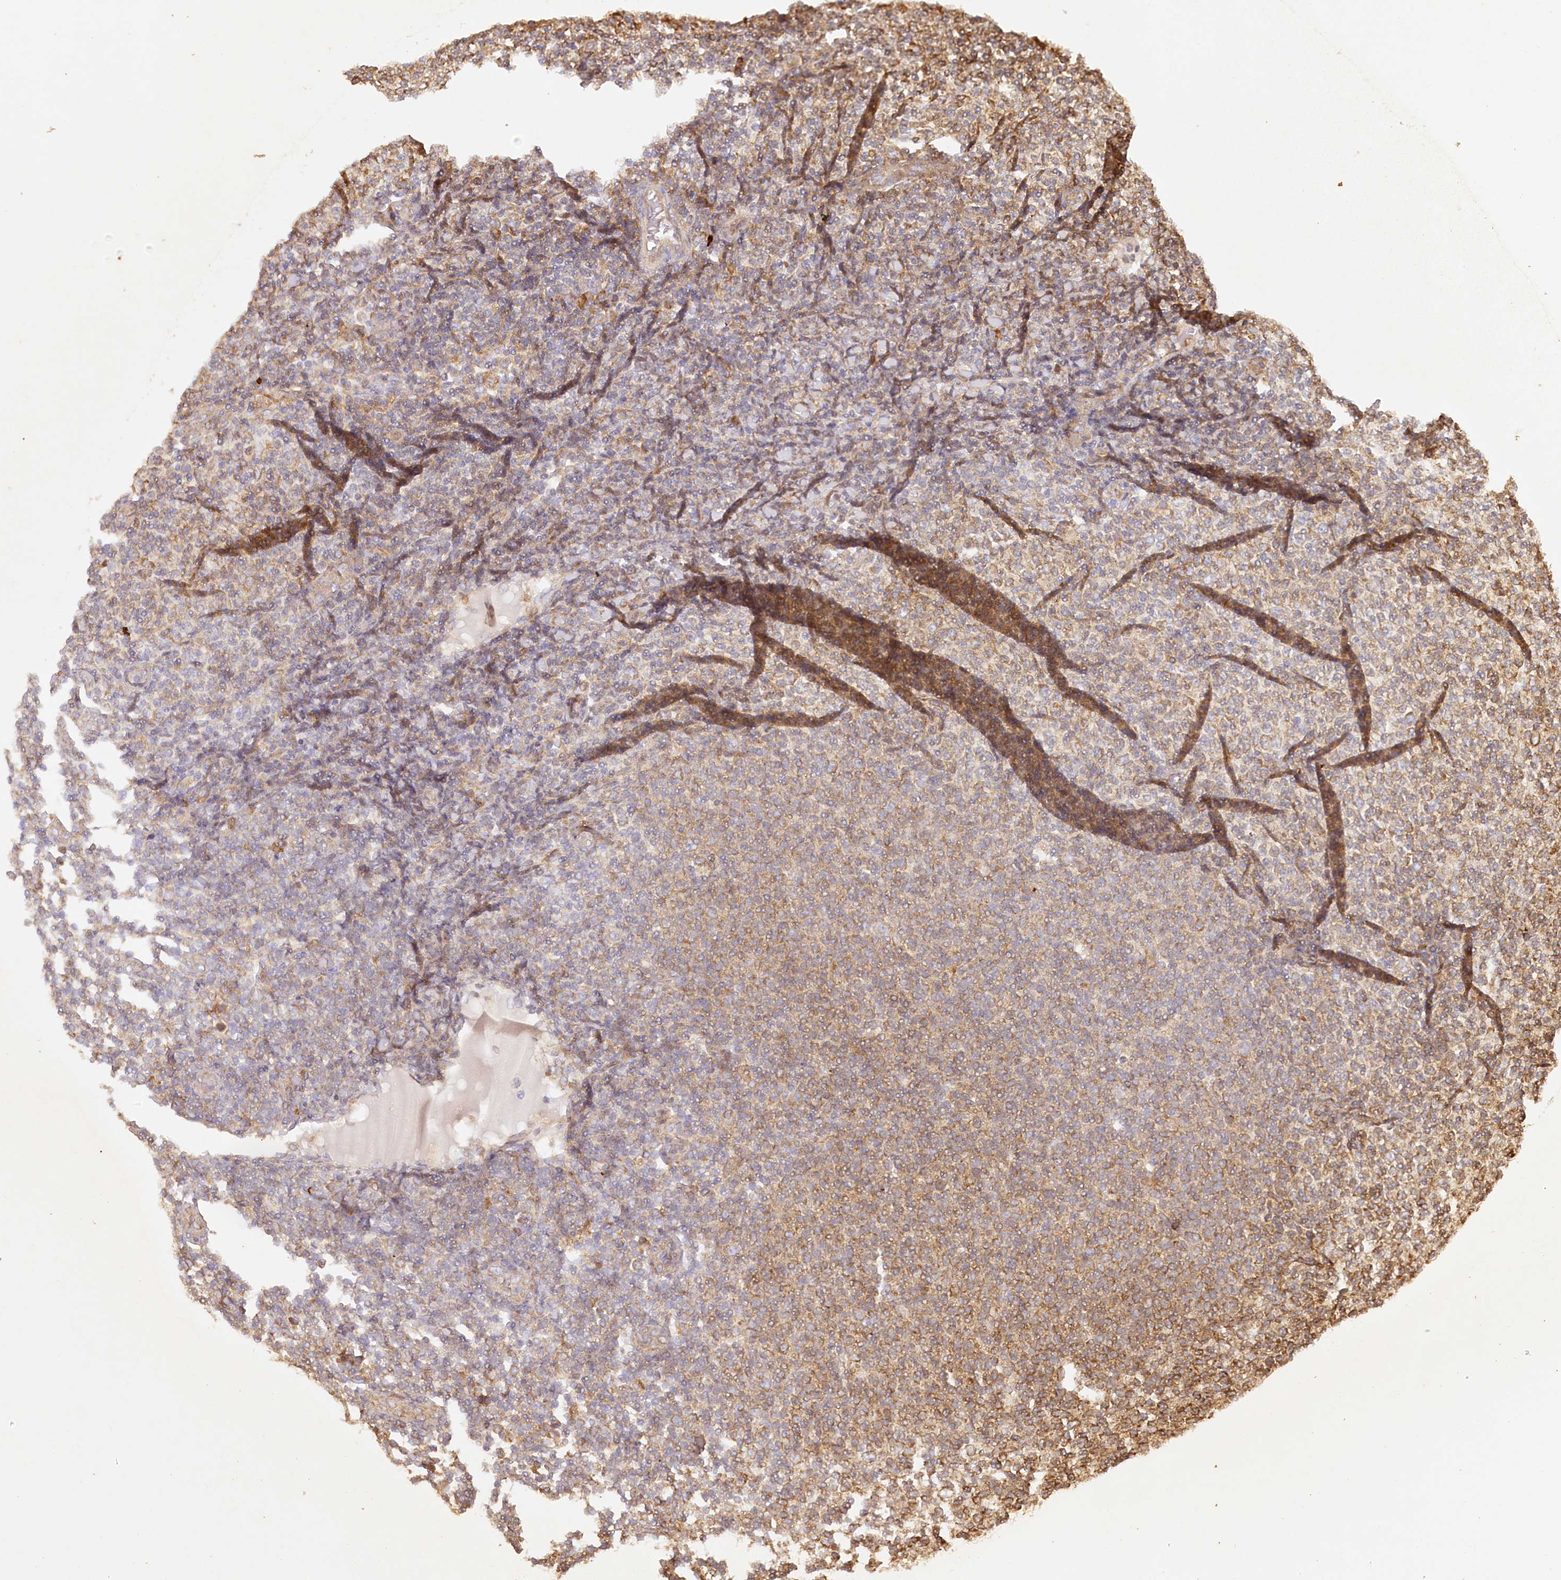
{"staining": {"intensity": "moderate", "quantity": "25%-75%", "location": "cytoplasmic/membranous"}, "tissue": "lymphoma", "cell_type": "Tumor cells", "image_type": "cancer", "snomed": [{"axis": "morphology", "description": "Malignant lymphoma, non-Hodgkin's type, Low grade"}, {"axis": "topography", "description": "Lymph node"}], "caption": "Immunohistochemical staining of malignant lymphoma, non-Hodgkin's type (low-grade) reveals medium levels of moderate cytoplasmic/membranous staining in about 25%-75% of tumor cells.", "gene": "ACAP2", "patient": {"sex": "male", "age": 66}}